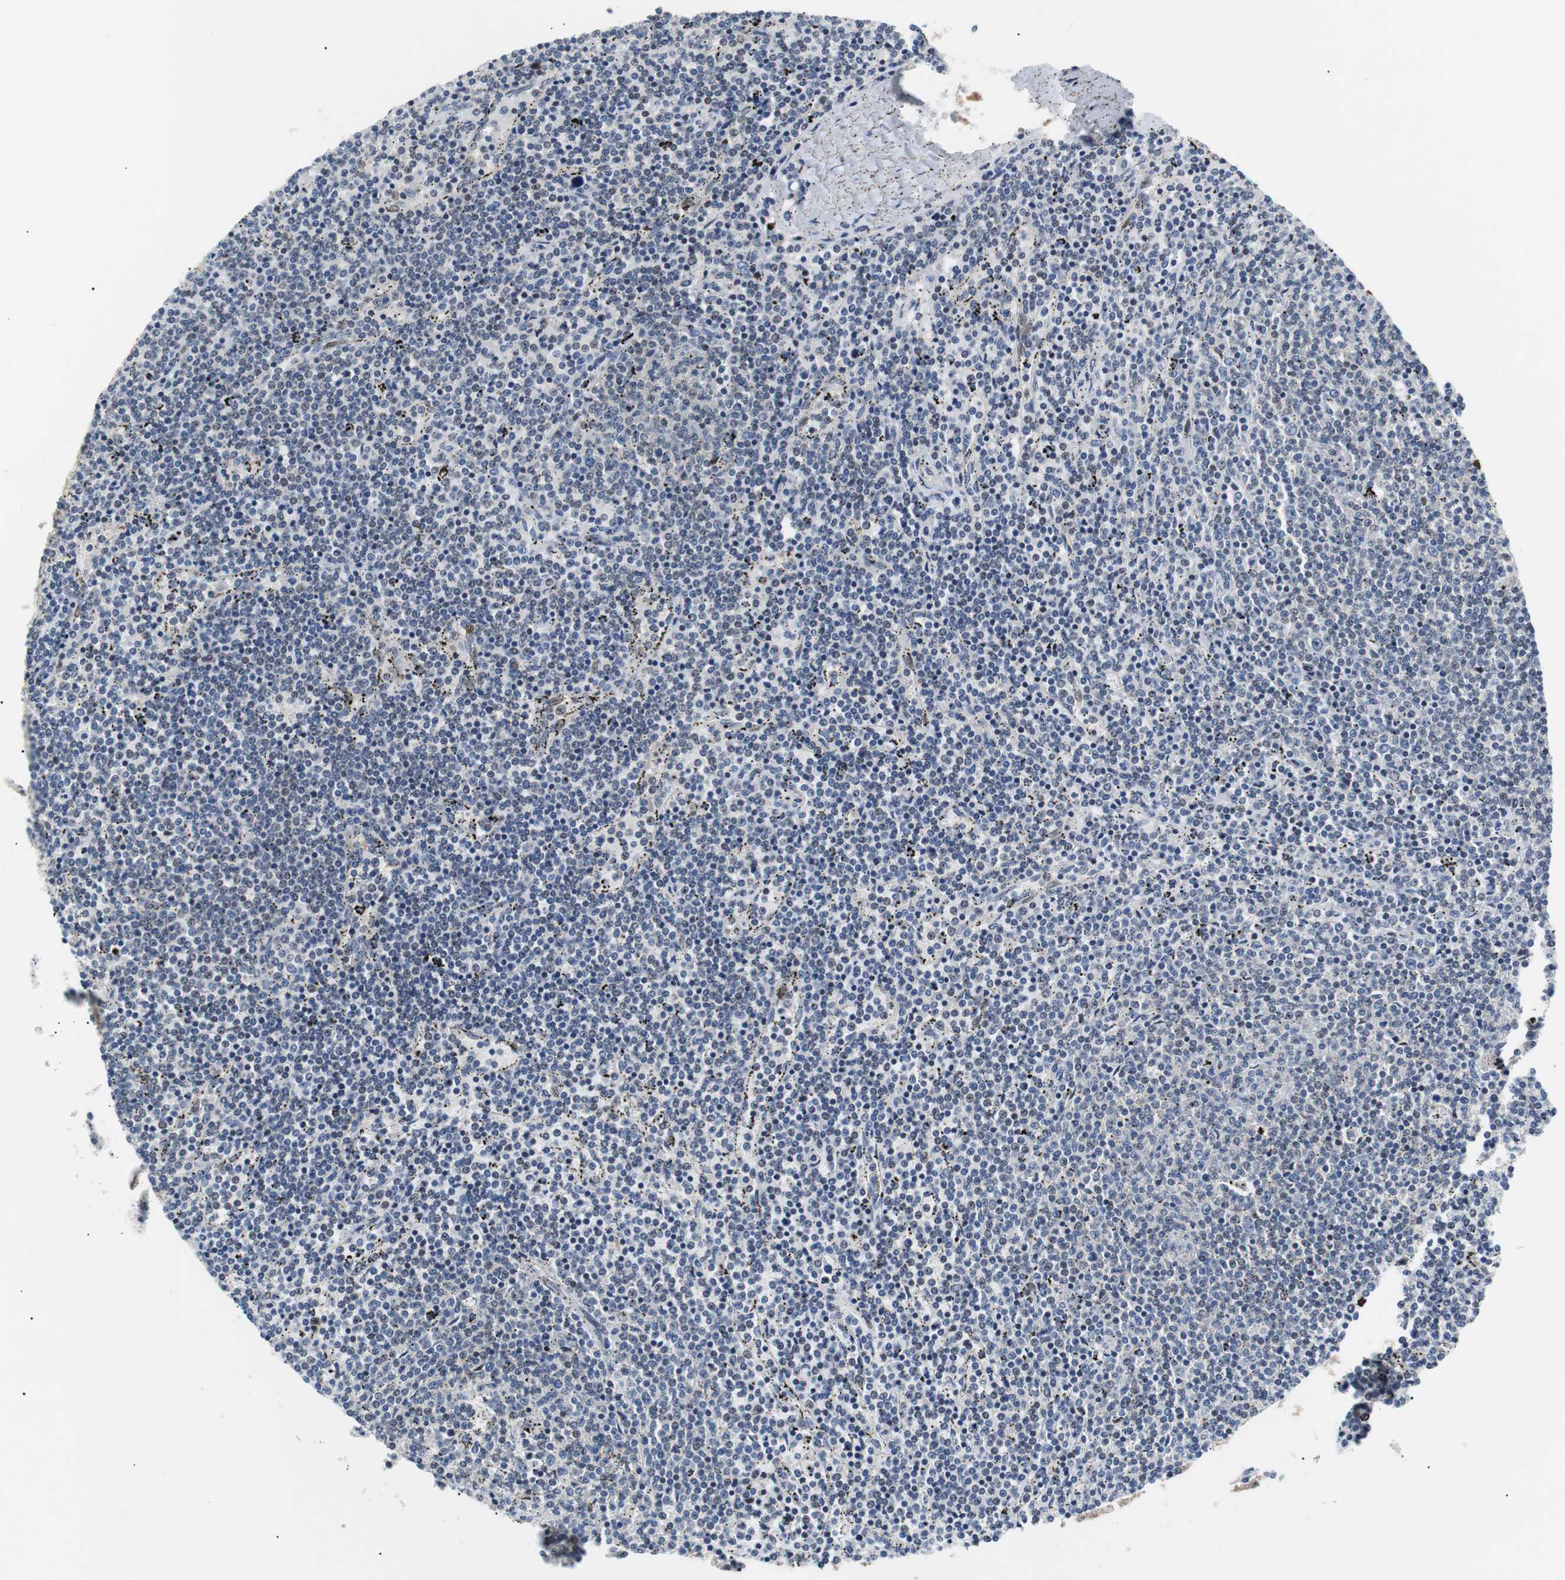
{"staining": {"intensity": "weak", "quantity": "<25%", "location": "nuclear"}, "tissue": "lymphoma", "cell_type": "Tumor cells", "image_type": "cancer", "snomed": [{"axis": "morphology", "description": "Malignant lymphoma, non-Hodgkin's type, Low grade"}, {"axis": "topography", "description": "Spleen"}], "caption": "DAB (3,3'-diaminobenzidine) immunohistochemical staining of lymphoma displays no significant positivity in tumor cells.", "gene": "MAP2K4", "patient": {"sex": "female", "age": 50}}